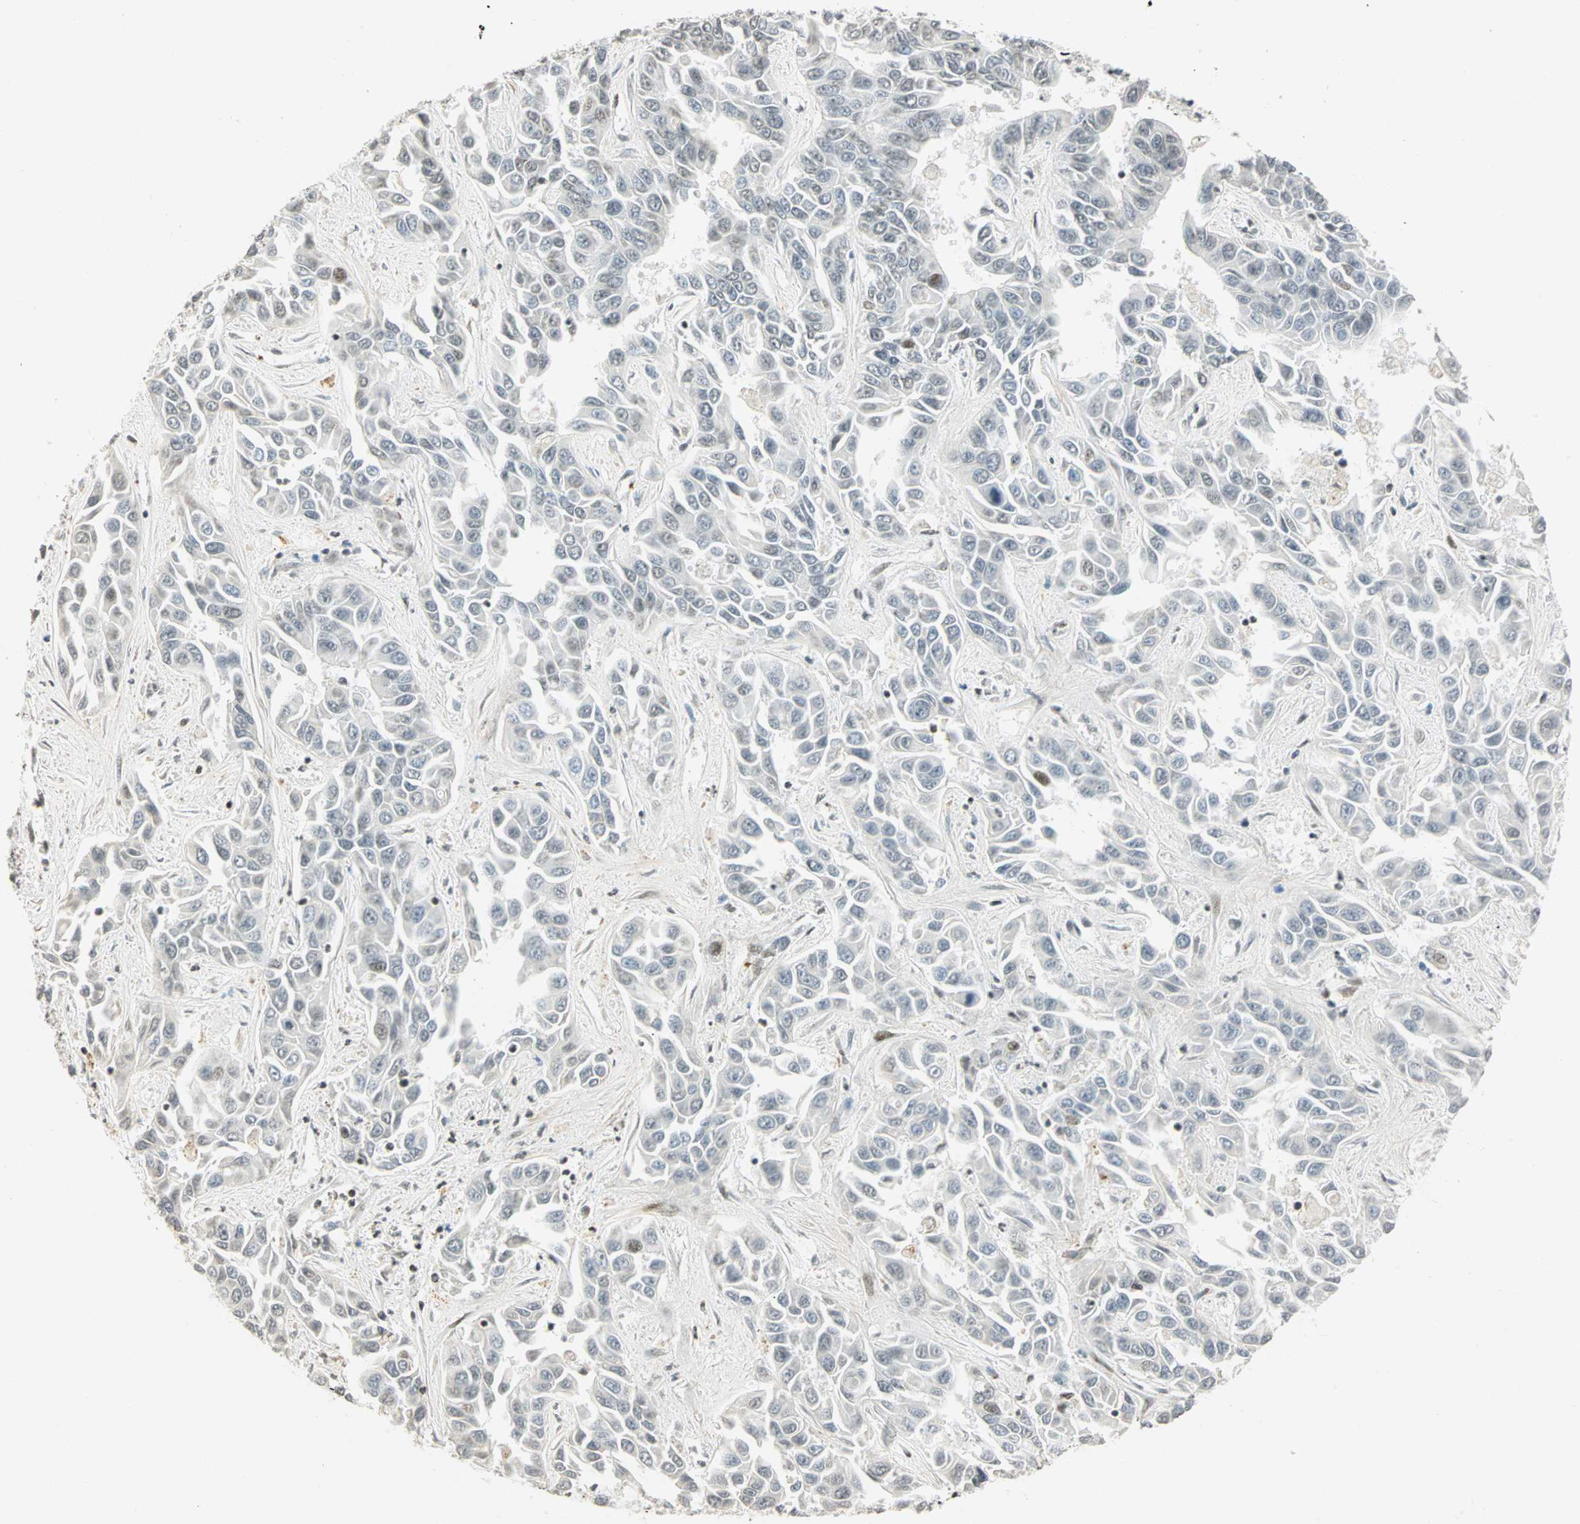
{"staining": {"intensity": "weak", "quantity": "<25%", "location": "nuclear"}, "tissue": "liver cancer", "cell_type": "Tumor cells", "image_type": "cancer", "snomed": [{"axis": "morphology", "description": "Cholangiocarcinoma"}, {"axis": "topography", "description": "Liver"}], "caption": "Liver cholangiocarcinoma was stained to show a protein in brown. There is no significant expression in tumor cells.", "gene": "SMAD3", "patient": {"sex": "female", "age": 52}}